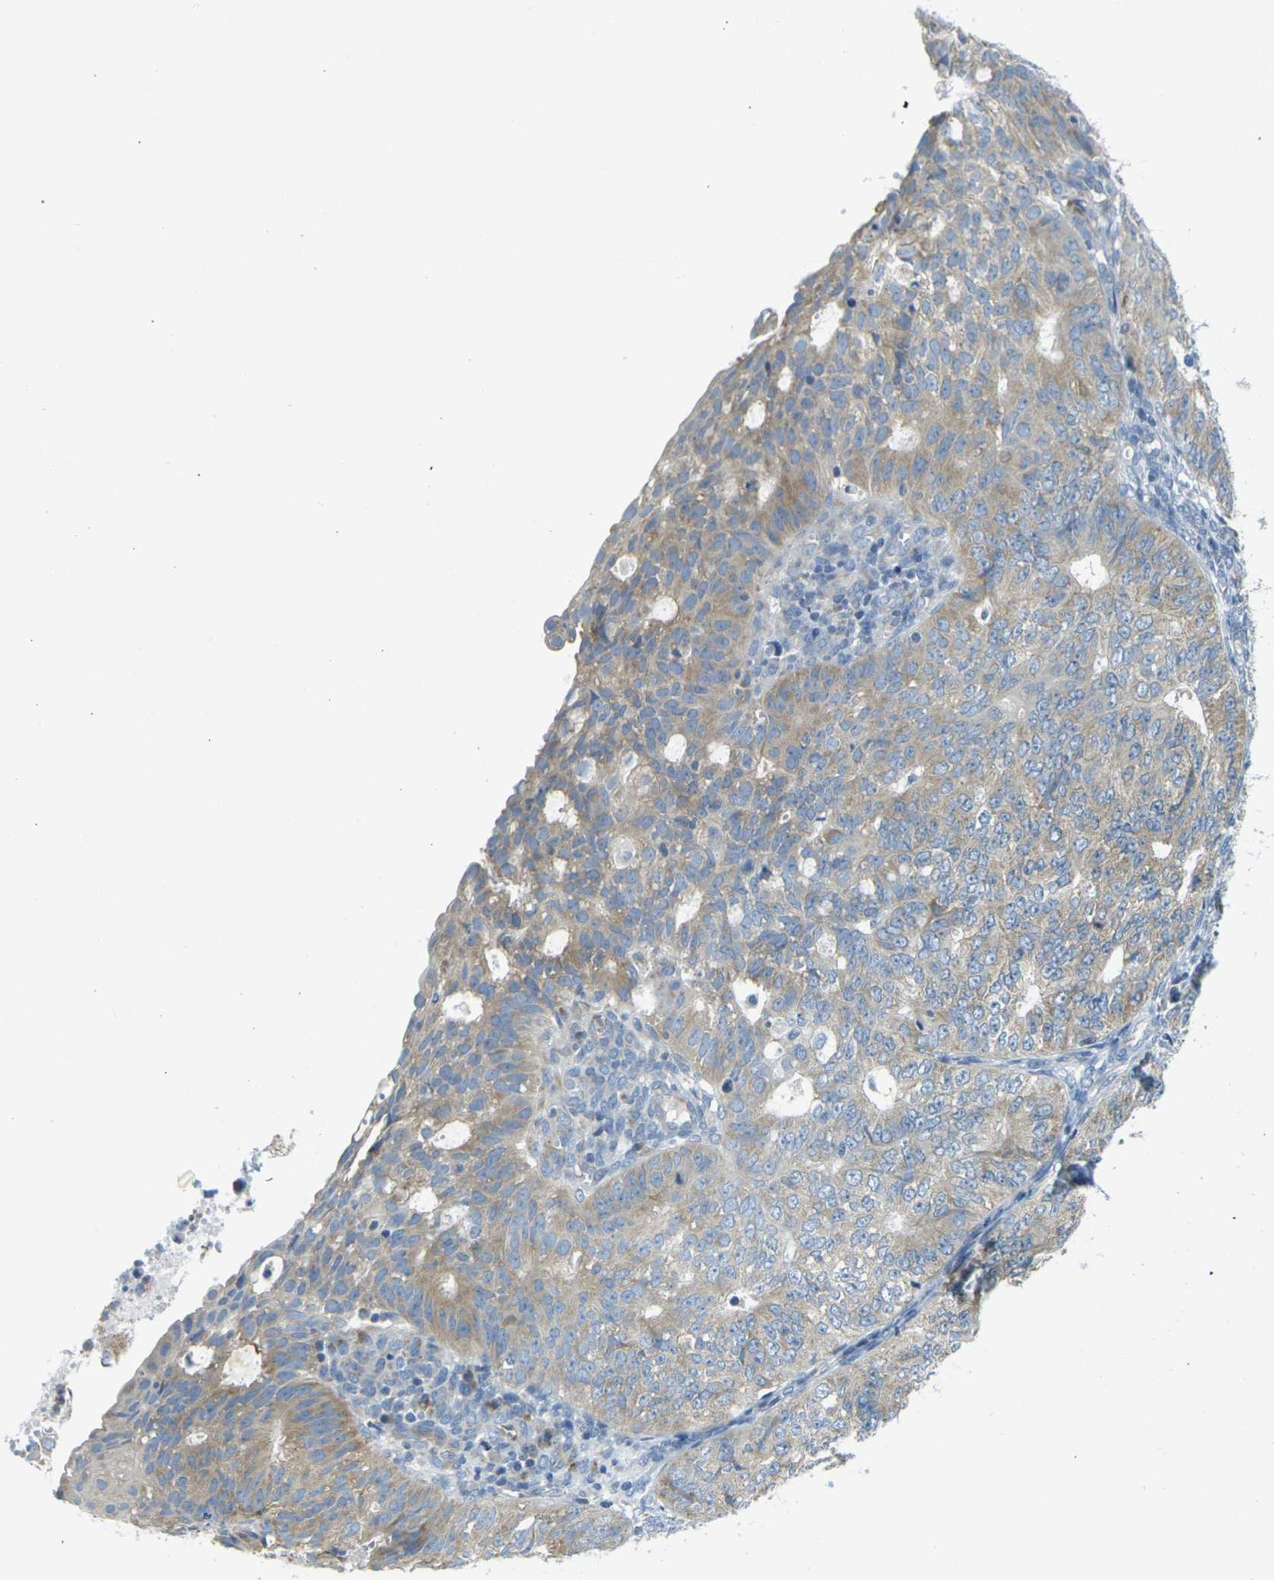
{"staining": {"intensity": "weak", "quantity": ">75%", "location": "cytoplasmic/membranous"}, "tissue": "endometrial cancer", "cell_type": "Tumor cells", "image_type": "cancer", "snomed": [{"axis": "morphology", "description": "Adenocarcinoma, NOS"}, {"axis": "topography", "description": "Endometrium"}], "caption": "A brown stain highlights weak cytoplasmic/membranous expression of a protein in human endometrial cancer tumor cells.", "gene": "PARD6B", "patient": {"sex": "female", "age": 32}}